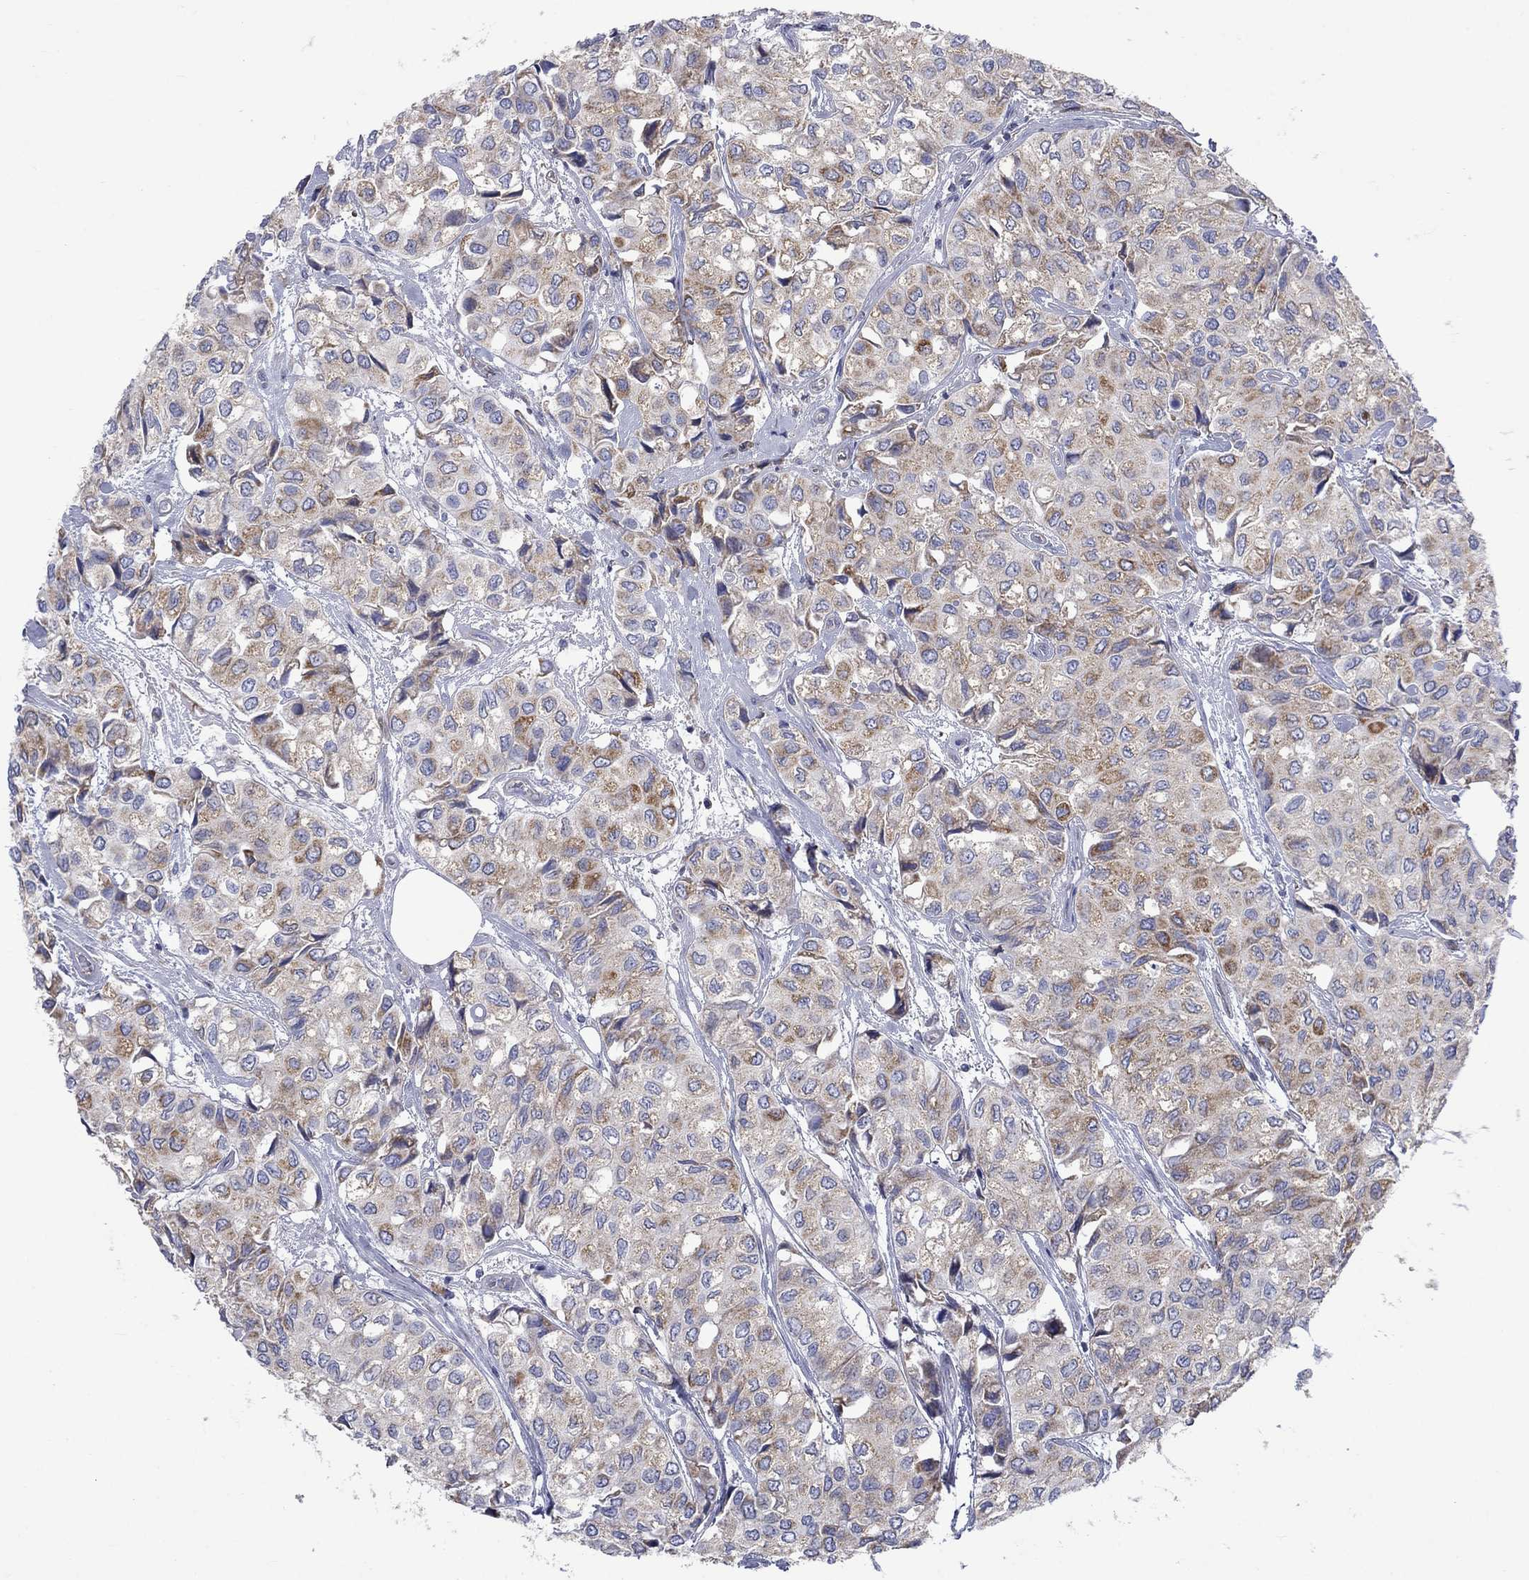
{"staining": {"intensity": "moderate", "quantity": "<25%", "location": "cytoplasmic/membranous"}, "tissue": "urothelial cancer", "cell_type": "Tumor cells", "image_type": "cancer", "snomed": [{"axis": "morphology", "description": "Urothelial carcinoma, High grade"}, {"axis": "topography", "description": "Urinary bladder"}], "caption": "Urothelial cancer stained with a protein marker displays moderate staining in tumor cells.", "gene": "CISD1", "patient": {"sex": "male", "age": 73}}